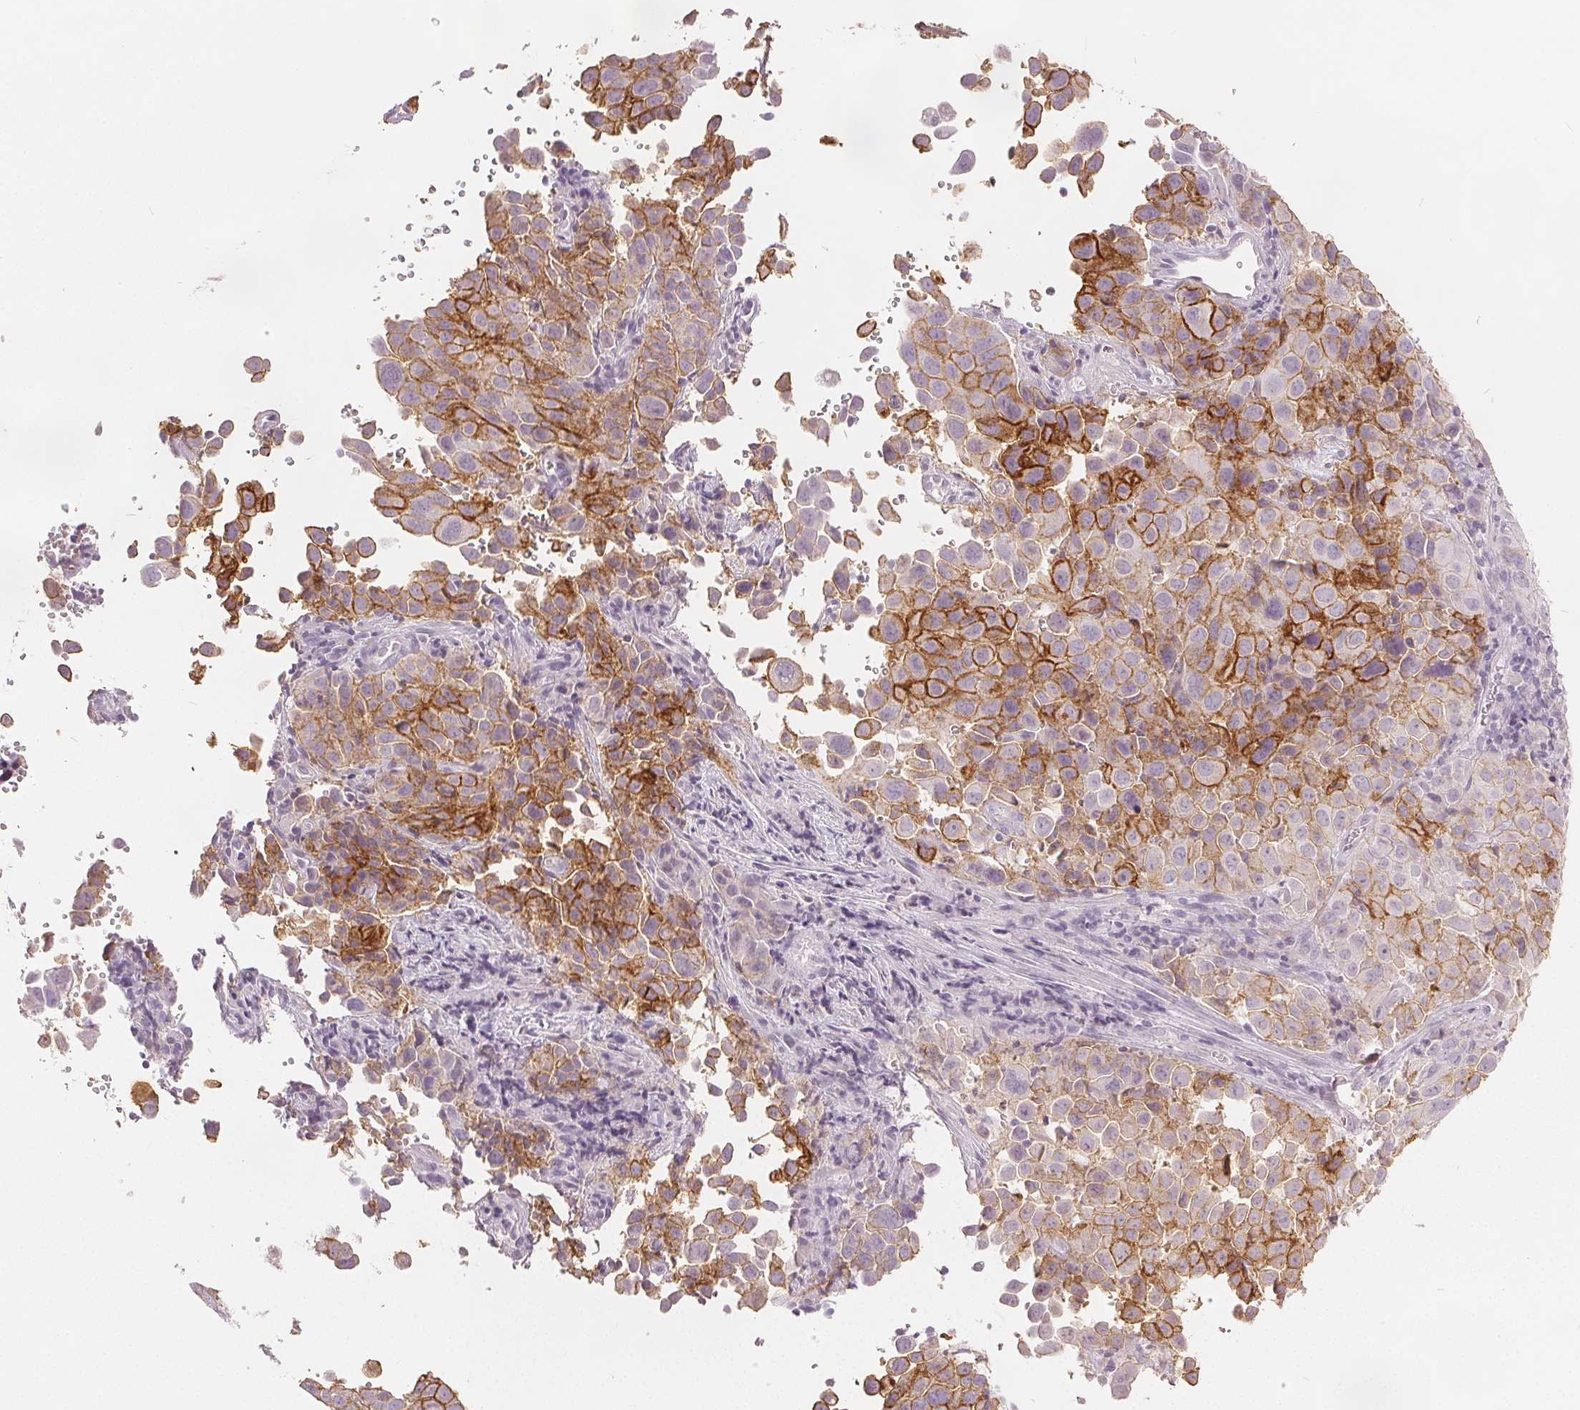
{"staining": {"intensity": "moderate", "quantity": "25%-75%", "location": "cytoplasmic/membranous"}, "tissue": "cervical cancer", "cell_type": "Tumor cells", "image_type": "cancer", "snomed": [{"axis": "morphology", "description": "Squamous cell carcinoma, NOS"}, {"axis": "topography", "description": "Cervix"}], "caption": "IHC histopathology image of cervical cancer (squamous cell carcinoma) stained for a protein (brown), which displays medium levels of moderate cytoplasmic/membranous staining in approximately 25%-75% of tumor cells.", "gene": "CA12", "patient": {"sex": "female", "age": 55}}